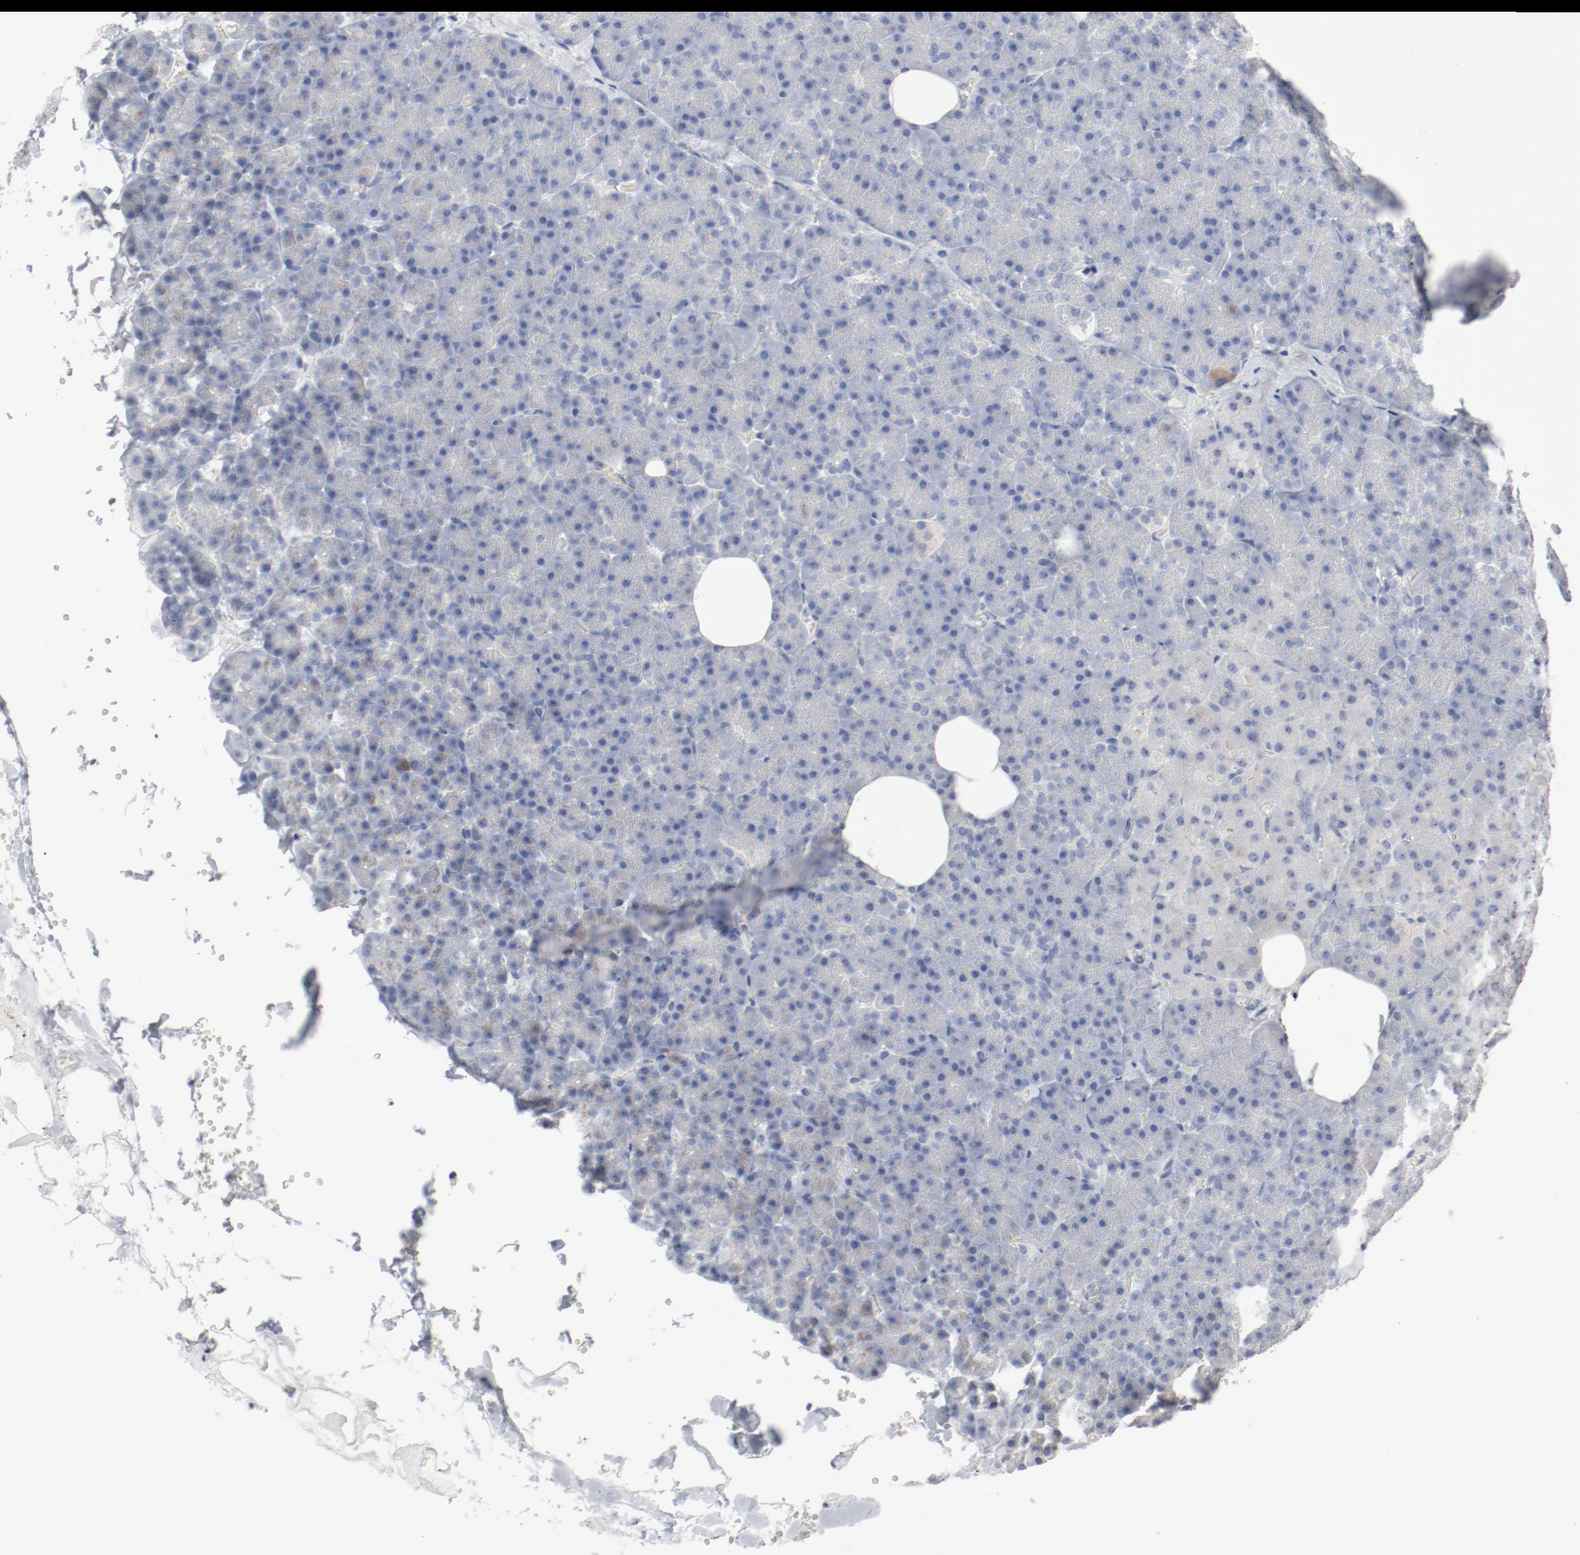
{"staining": {"intensity": "negative", "quantity": "none", "location": "none"}, "tissue": "pancreas", "cell_type": "Exocrine glandular cells", "image_type": "normal", "snomed": [{"axis": "morphology", "description": "Normal tissue, NOS"}, {"axis": "topography", "description": "Pancreas"}], "caption": "Exocrine glandular cells are negative for protein expression in benign human pancreas. (DAB immunohistochemistry (IHC), high magnification).", "gene": "CDK1", "patient": {"sex": "female", "age": 35}}